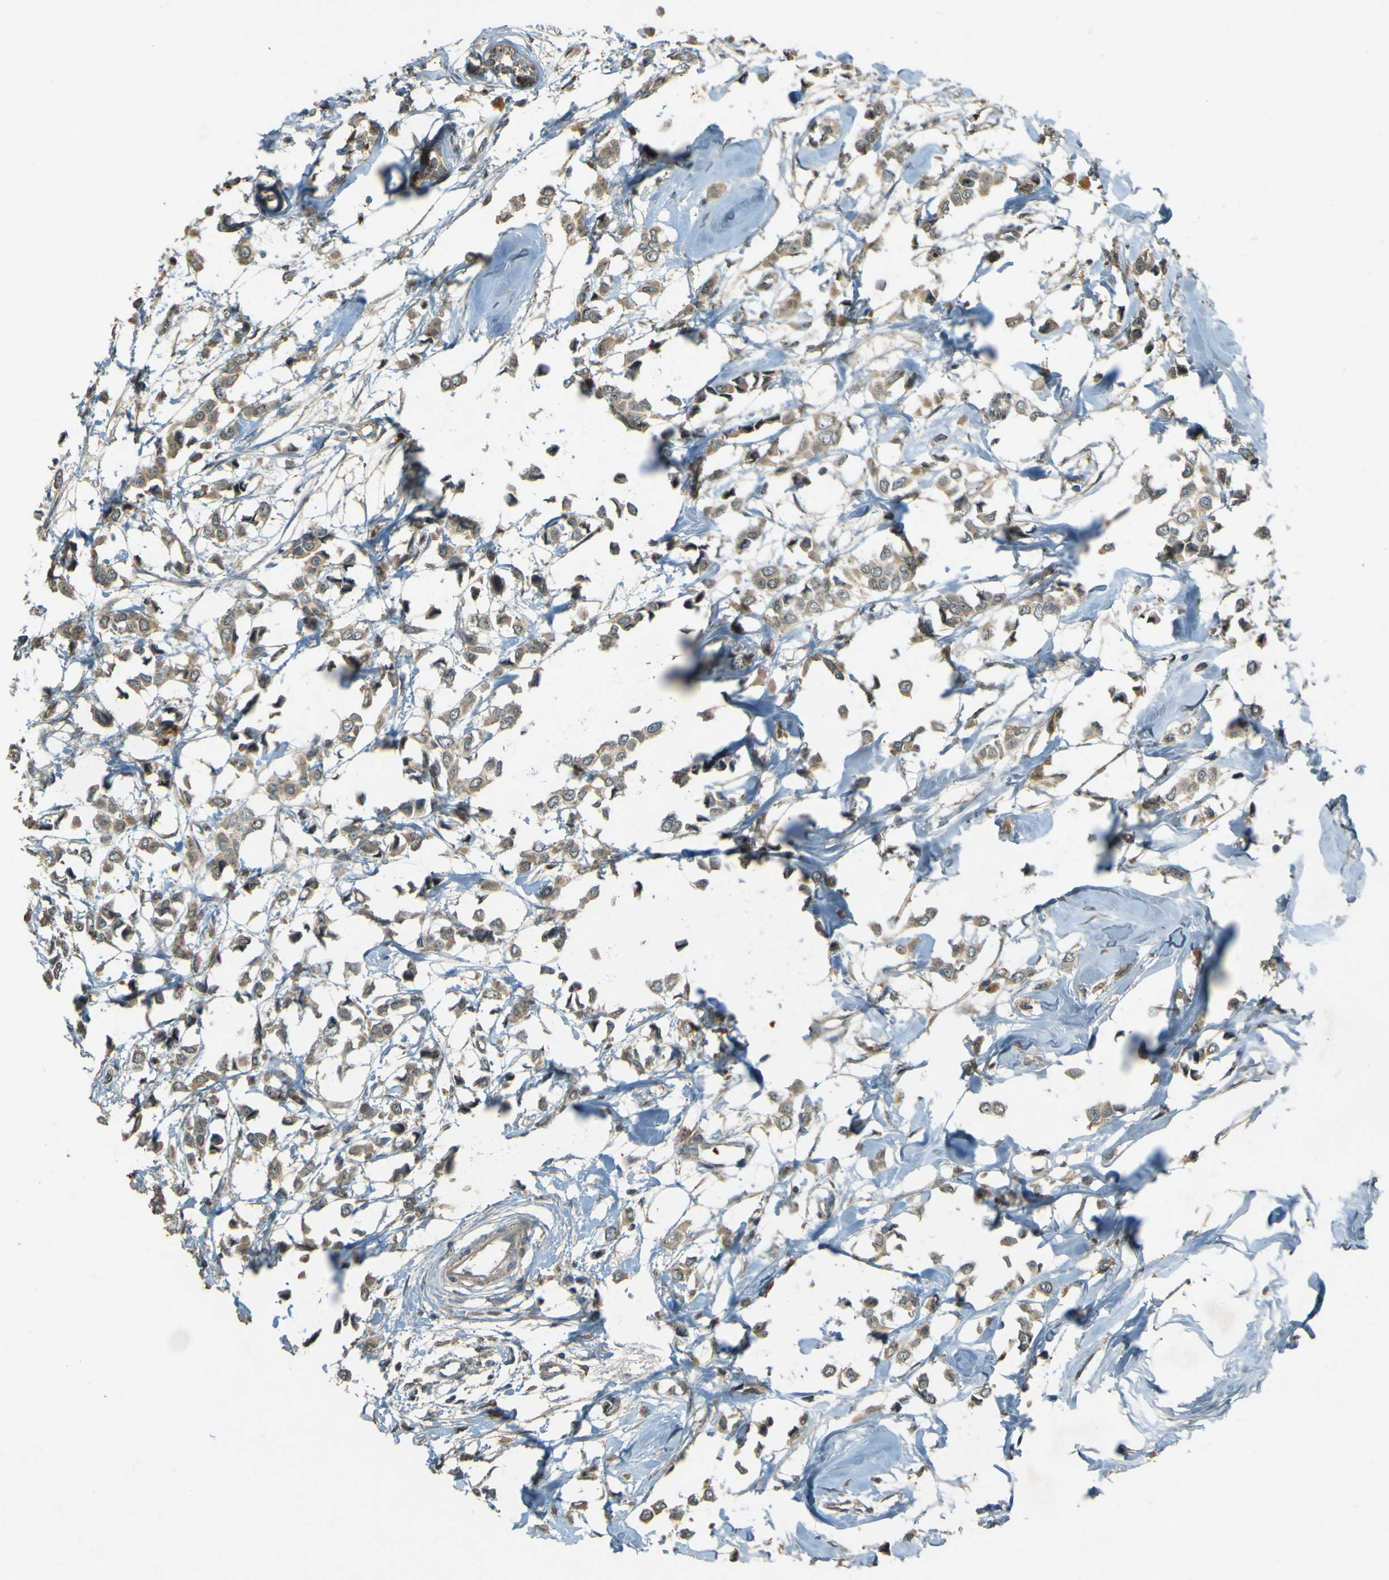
{"staining": {"intensity": "weak", "quantity": ">75%", "location": "cytoplasmic/membranous"}, "tissue": "breast cancer", "cell_type": "Tumor cells", "image_type": "cancer", "snomed": [{"axis": "morphology", "description": "Lobular carcinoma"}, {"axis": "topography", "description": "Breast"}], "caption": "Weak cytoplasmic/membranous staining is appreciated in approximately >75% of tumor cells in breast cancer. (Stains: DAB in brown, nuclei in blue, Microscopy: brightfield microscopy at high magnification).", "gene": "MPDZ", "patient": {"sex": "female", "age": 51}}